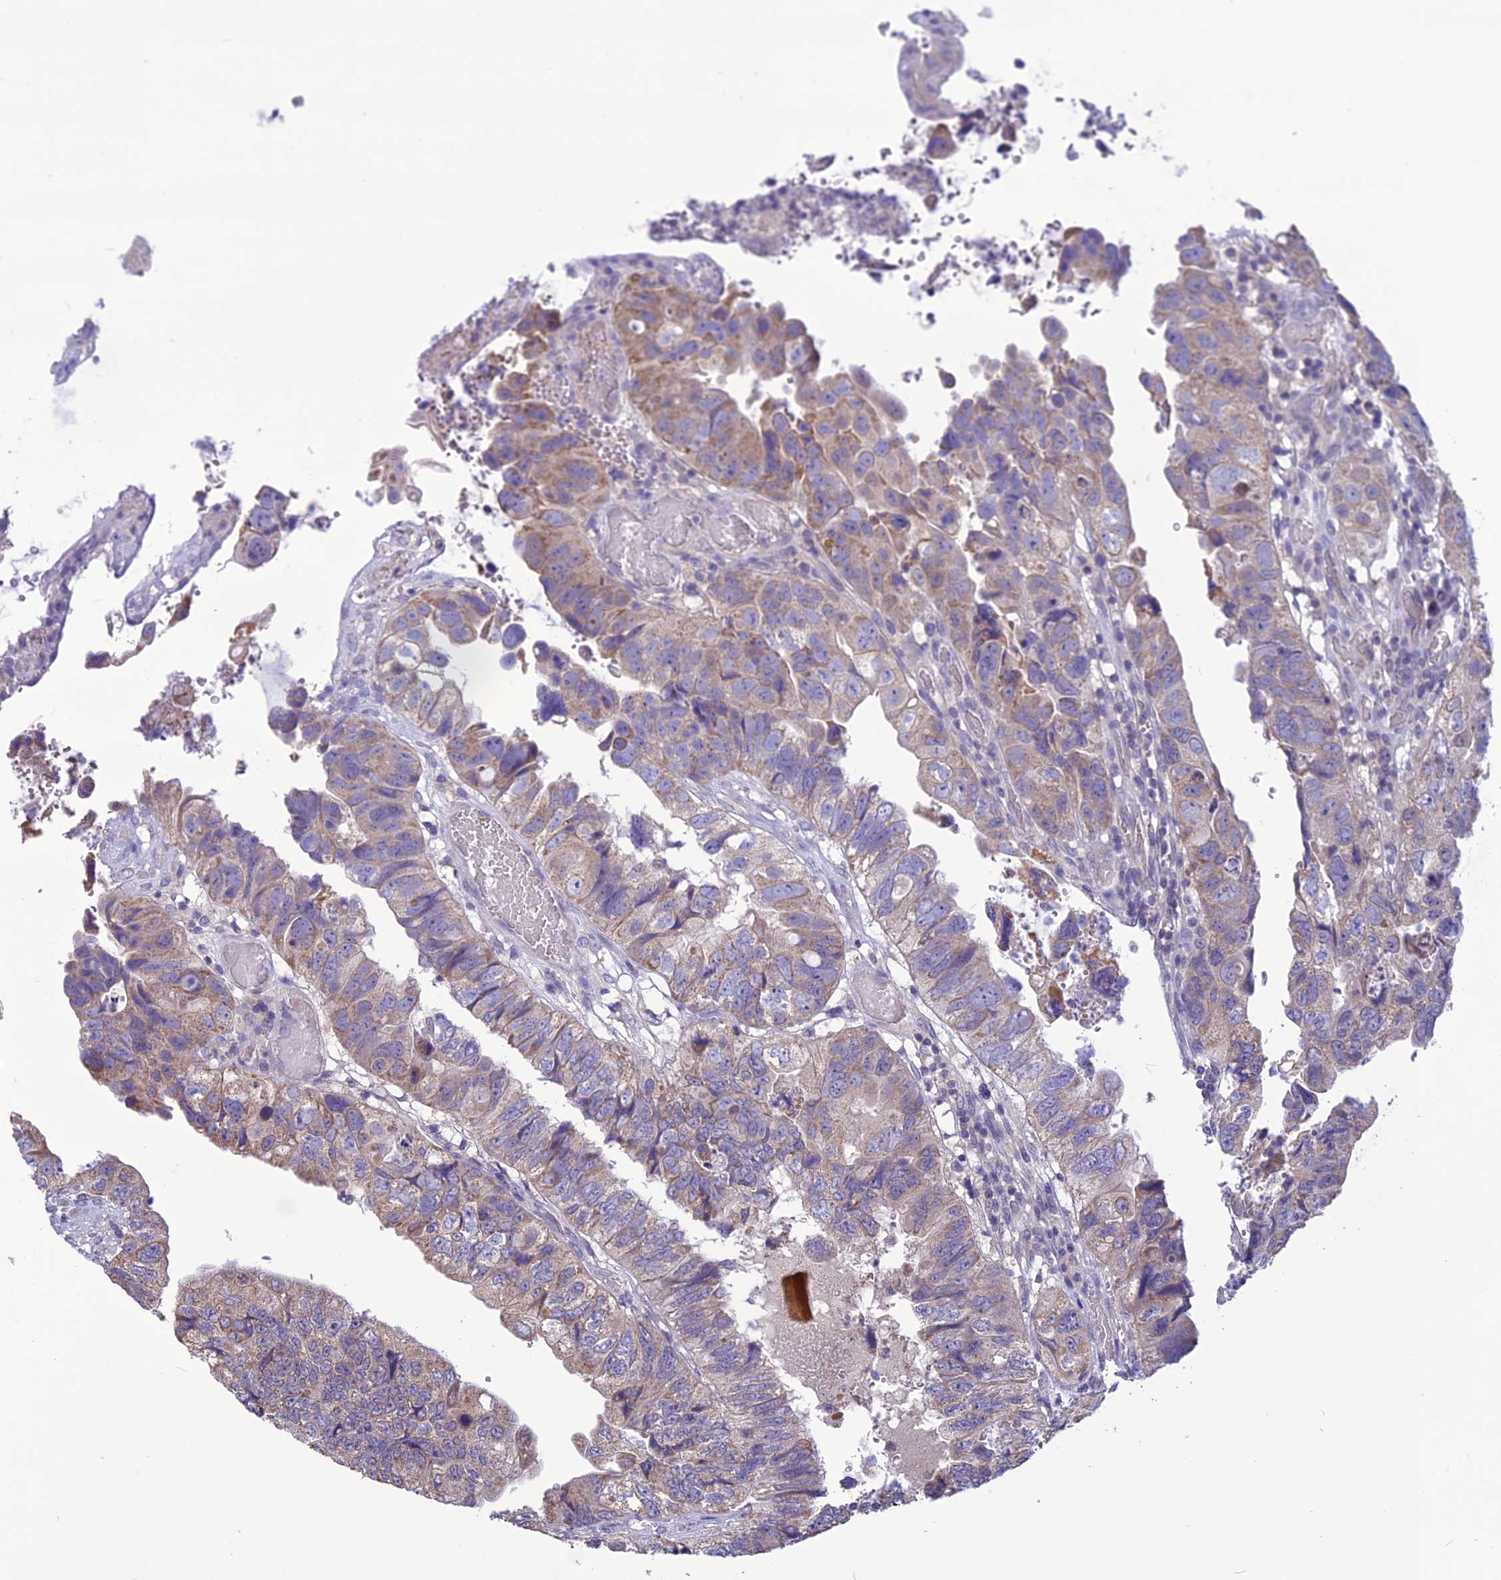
{"staining": {"intensity": "weak", "quantity": "<25%", "location": "cytoplasmic/membranous"}, "tissue": "colorectal cancer", "cell_type": "Tumor cells", "image_type": "cancer", "snomed": [{"axis": "morphology", "description": "Adenocarcinoma, NOS"}, {"axis": "topography", "description": "Rectum"}], "caption": "IHC of human colorectal cancer (adenocarcinoma) reveals no expression in tumor cells.", "gene": "PSMF1", "patient": {"sex": "male", "age": 63}}